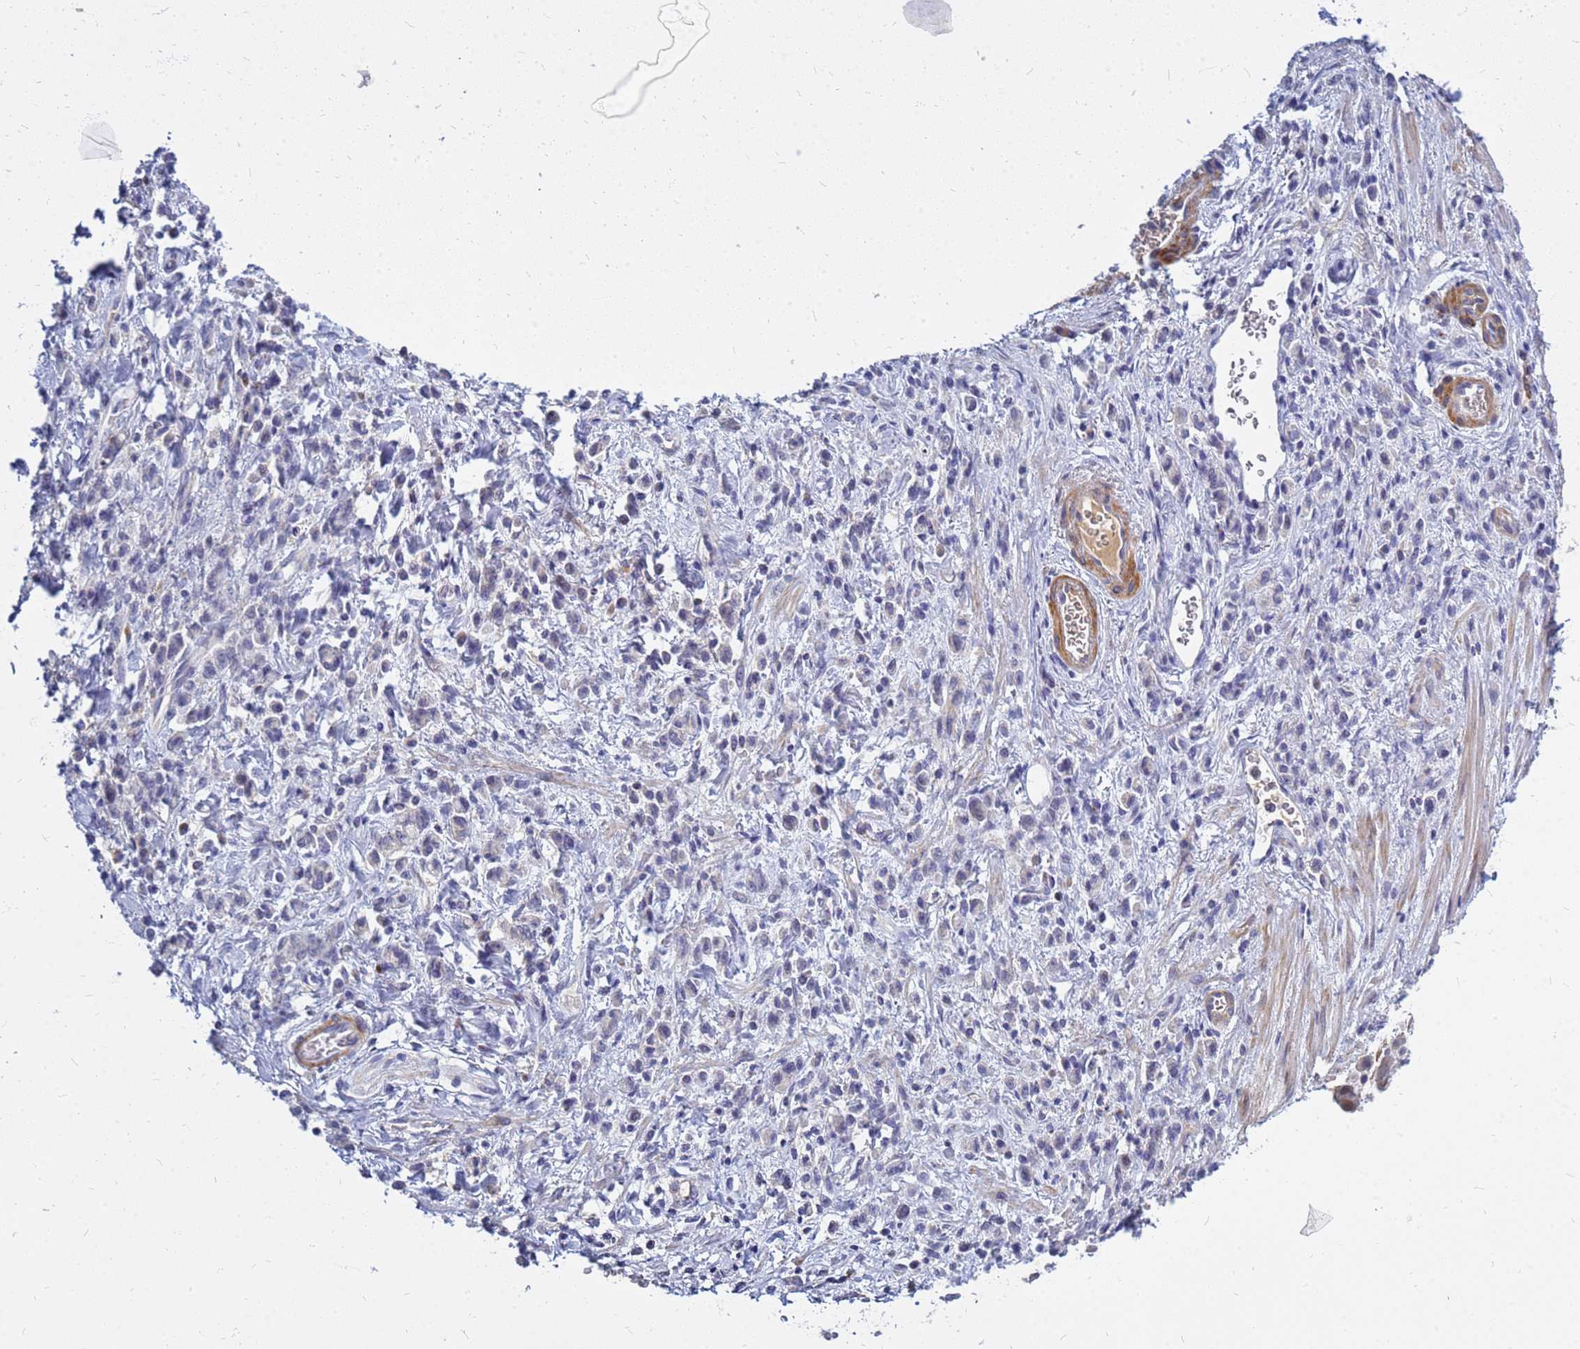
{"staining": {"intensity": "negative", "quantity": "none", "location": "none"}, "tissue": "stomach cancer", "cell_type": "Tumor cells", "image_type": "cancer", "snomed": [{"axis": "morphology", "description": "Adenocarcinoma, NOS"}, {"axis": "topography", "description": "Stomach"}], "caption": "Stomach cancer (adenocarcinoma) was stained to show a protein in brown. There is no significant positivity in tumor cells.", "gene": "SRGAP3", "patient": {"sex": "male", "age": 77}}